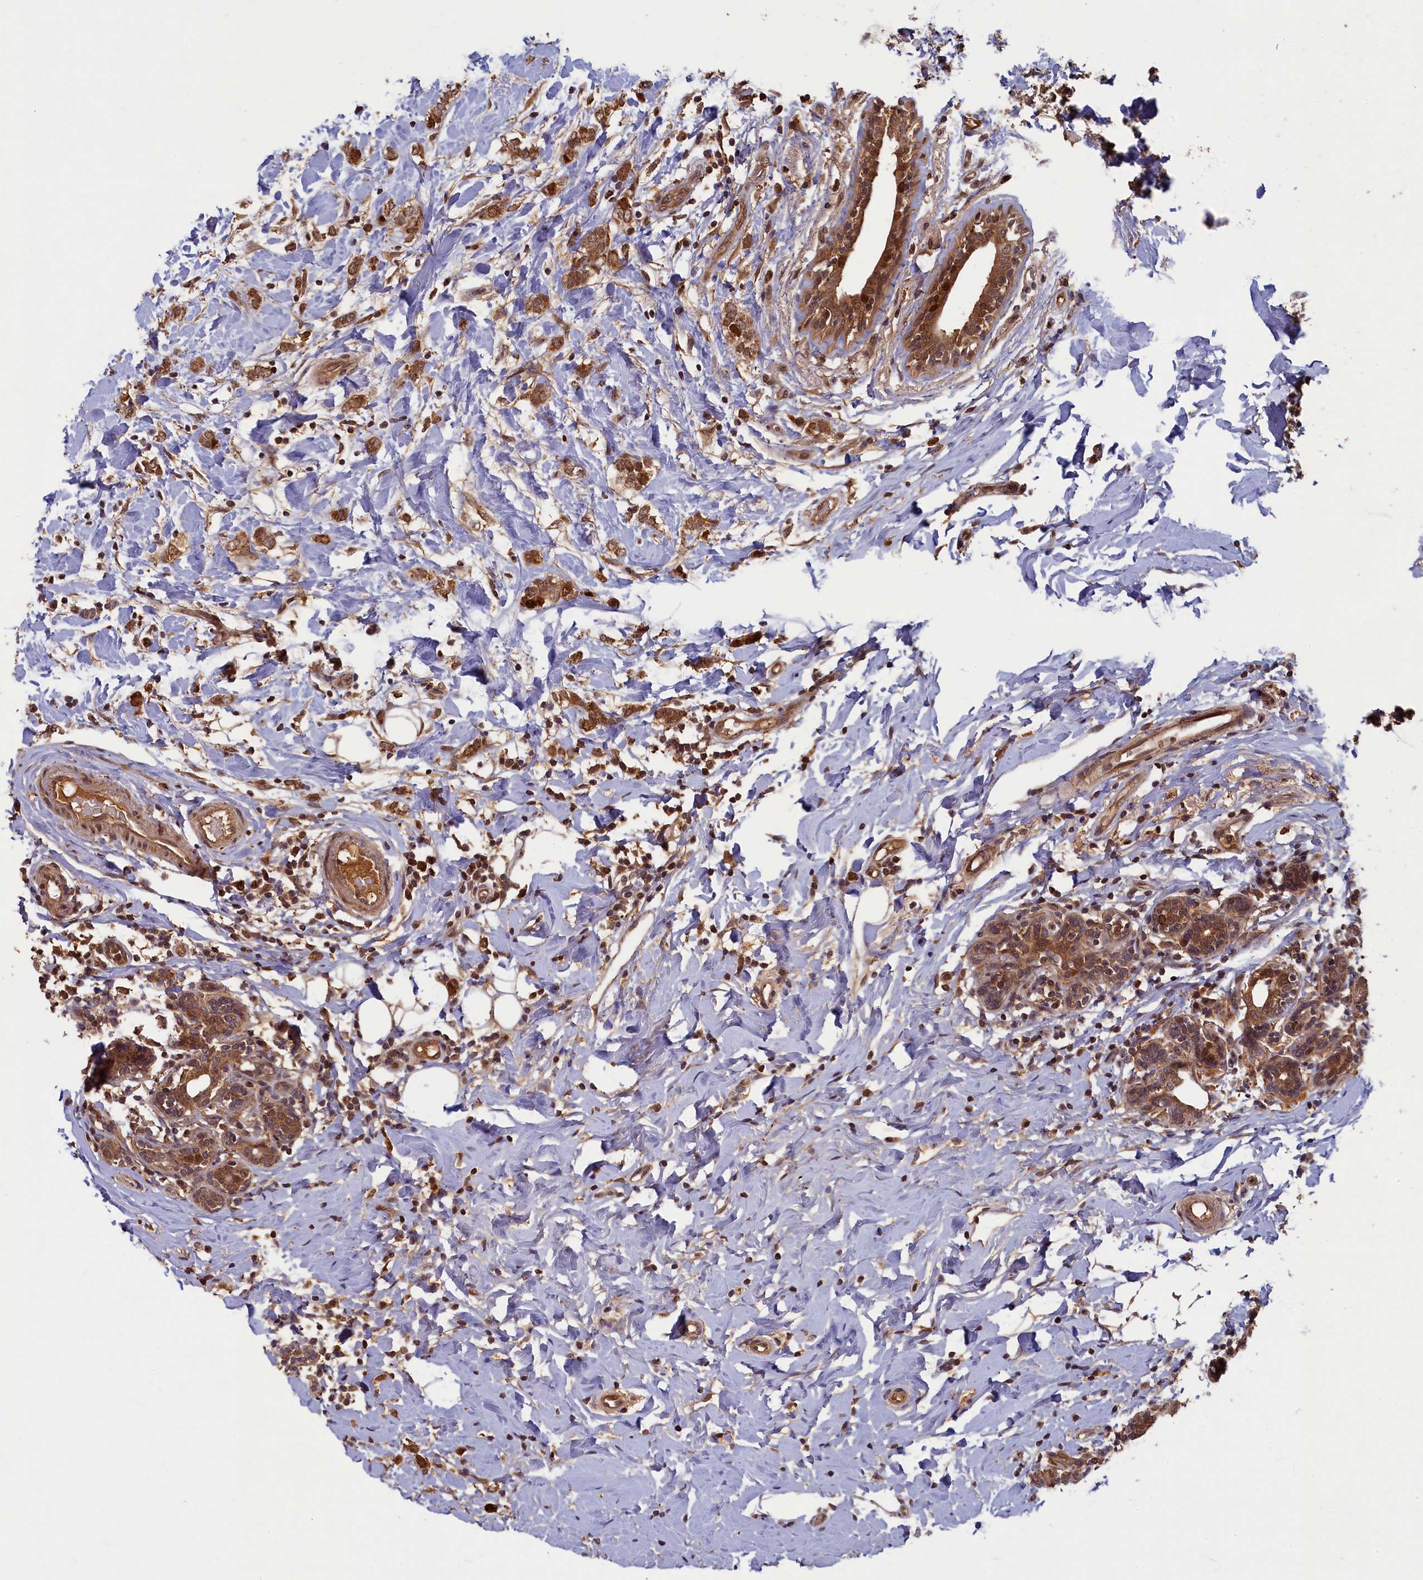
{"staining": {"intensity": "moderate", "quantity": ">75%", "location": "cytoplasmic/membranous,nuclear"}, "tissue": "breast cancer", "cell_type": "Tumor cells", "image_type": "cancer", "snomed": [{"axis": "morphology", "description": "Normal tissue, NOS"}, {"axis": "morphology", "description": "Lobular carcinoma"}, {"axis": "topography", "description": "Breast"}], "caption": "Immunohistochemical staining of human breast cancer exhibits moderate cytoplasmic/membranous and nuclear protein positivity in approximately >75% of tumor cells.", "gene": "BRCA1", "patient": {"sex": "female", "age": 47}}